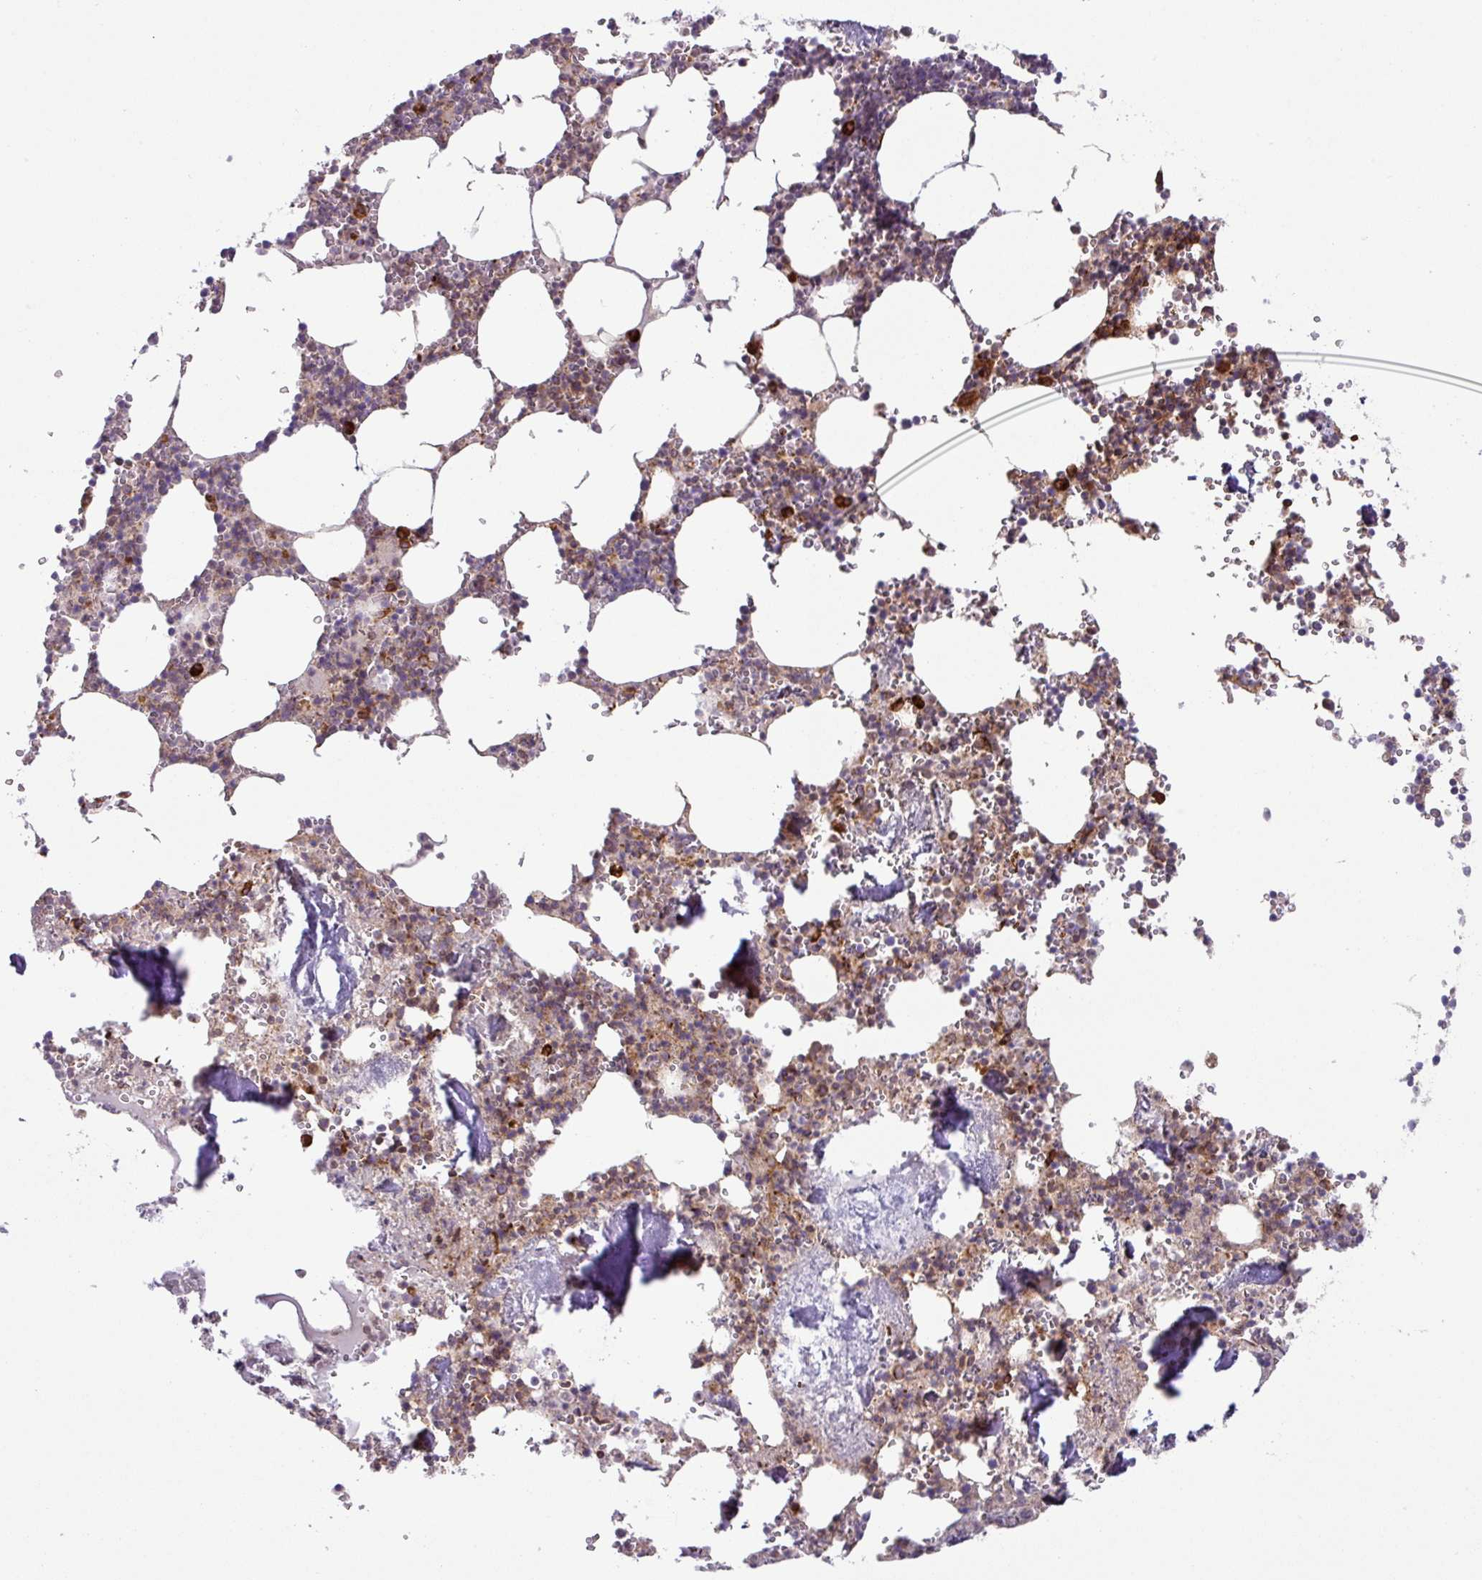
{"staining": {"intensity": "strong", "quantity": "<25%", "location": "cytoplasmic/membranous"}, "tissue": "bone marrow", "cell_type": "Hematopoietic cells", "image_type": "normal", "snomed": [{"axis": "morphology", "description": "Normal tissue, NOS"}, {"axis": "topography", "description": "Bone marrow"}], "caption": "Protein staining of unremarkable bone marrow demonstrates strong cytoplasmic/membranous positivity in approximately <25% of hematopoietic cells.", "gene": "SLC39A7", "patient": {"sex": "male", "age": 54}}